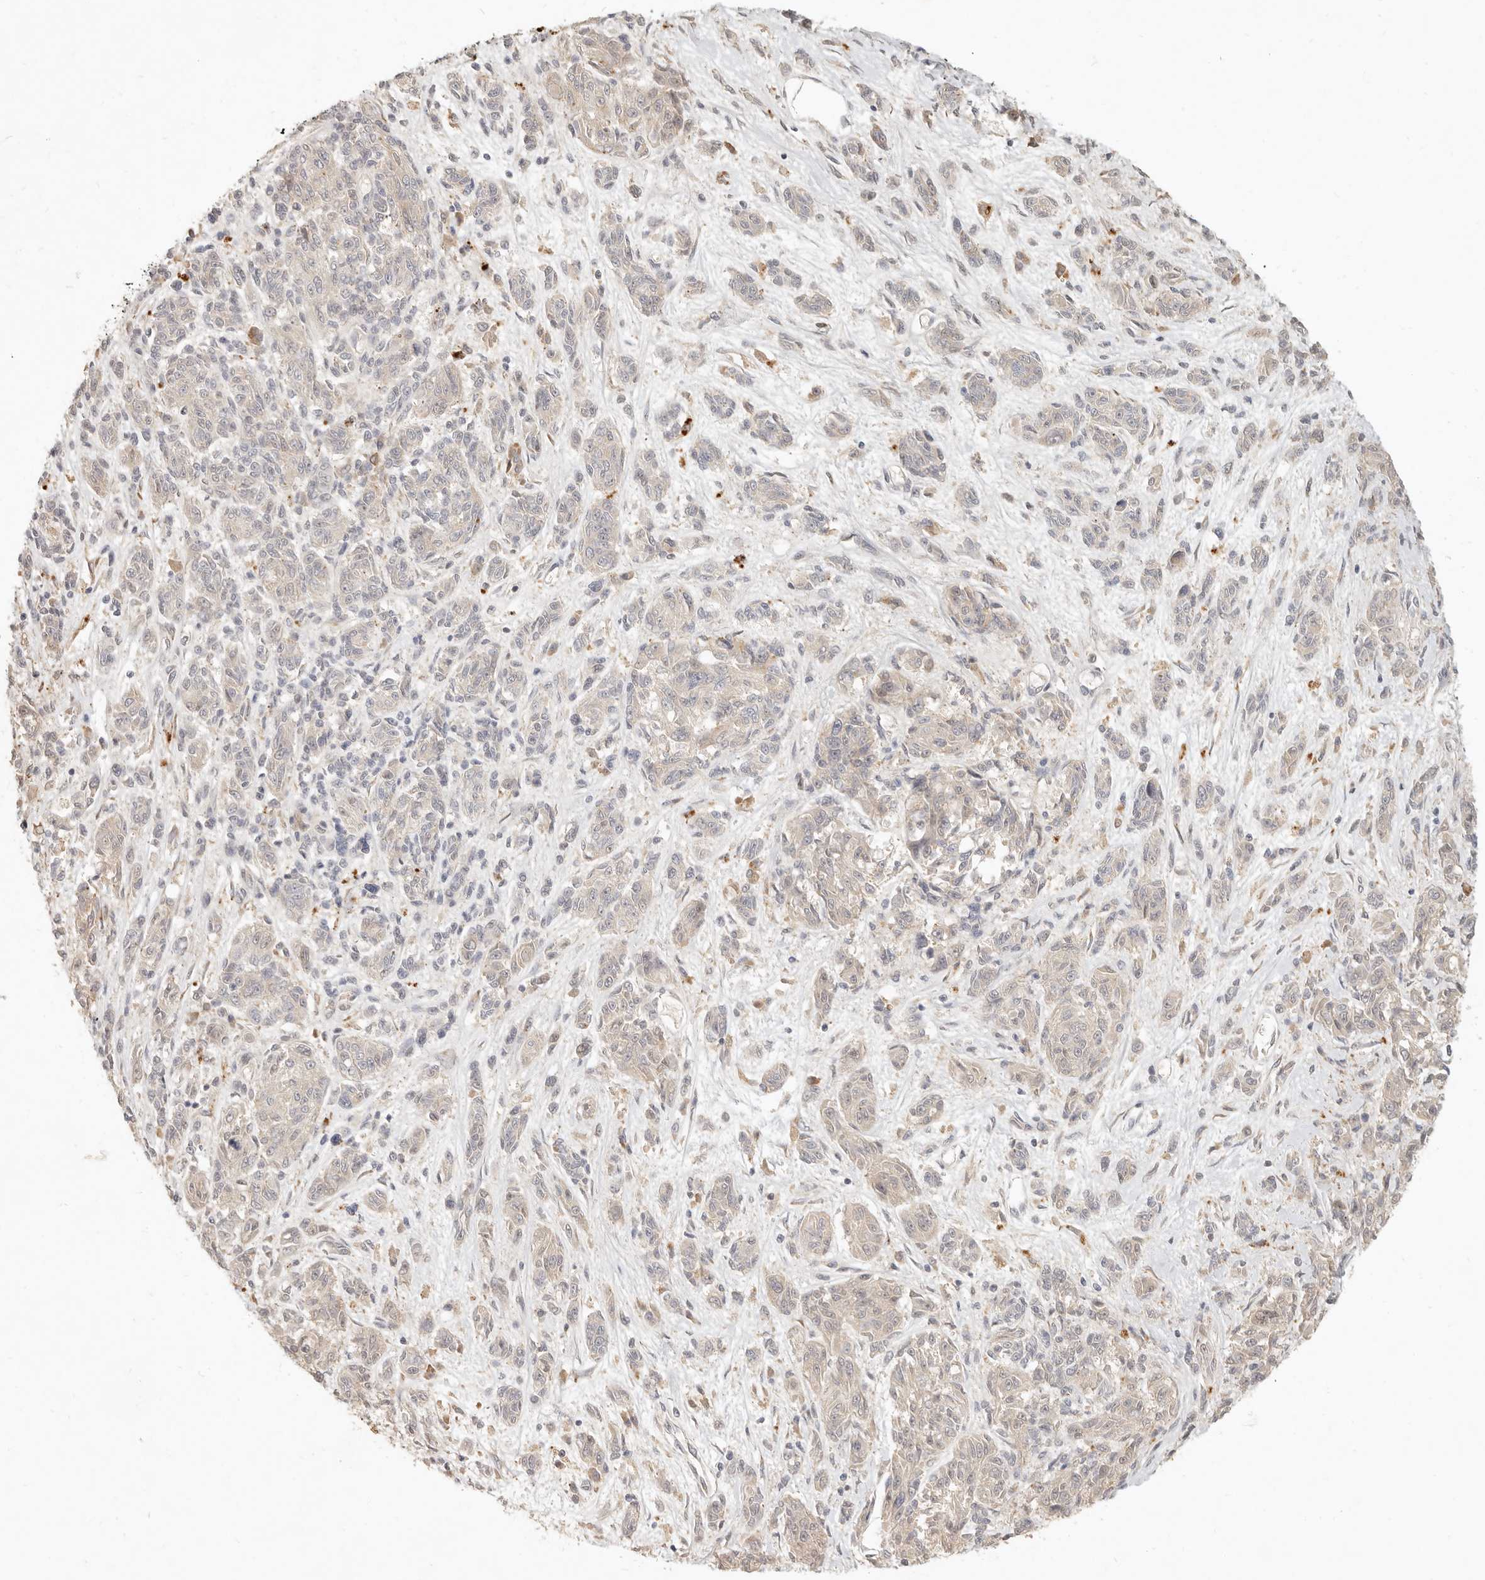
{"staining": {"intensity": "weak", "quantity": "<25%", "location": "cytoplasmic/membranous"}, "tissue": "melanoma", "cell_type": "Tumor cells", "image_type": "cancer", "snomed": [{"axis": "morphology", "description": "Malignant melanoma, NOS"}, {"axis": "topography", "description": "Skin"}], "caption": "Immunohistochemistry (IHC) micrograph of neoplastic tissue: human malignant melanoma stained with DAB exhibits no significant protein expression in tumor cells.", "gene": "UBXN11", "patient": {"sex": "male", "age": 53}}